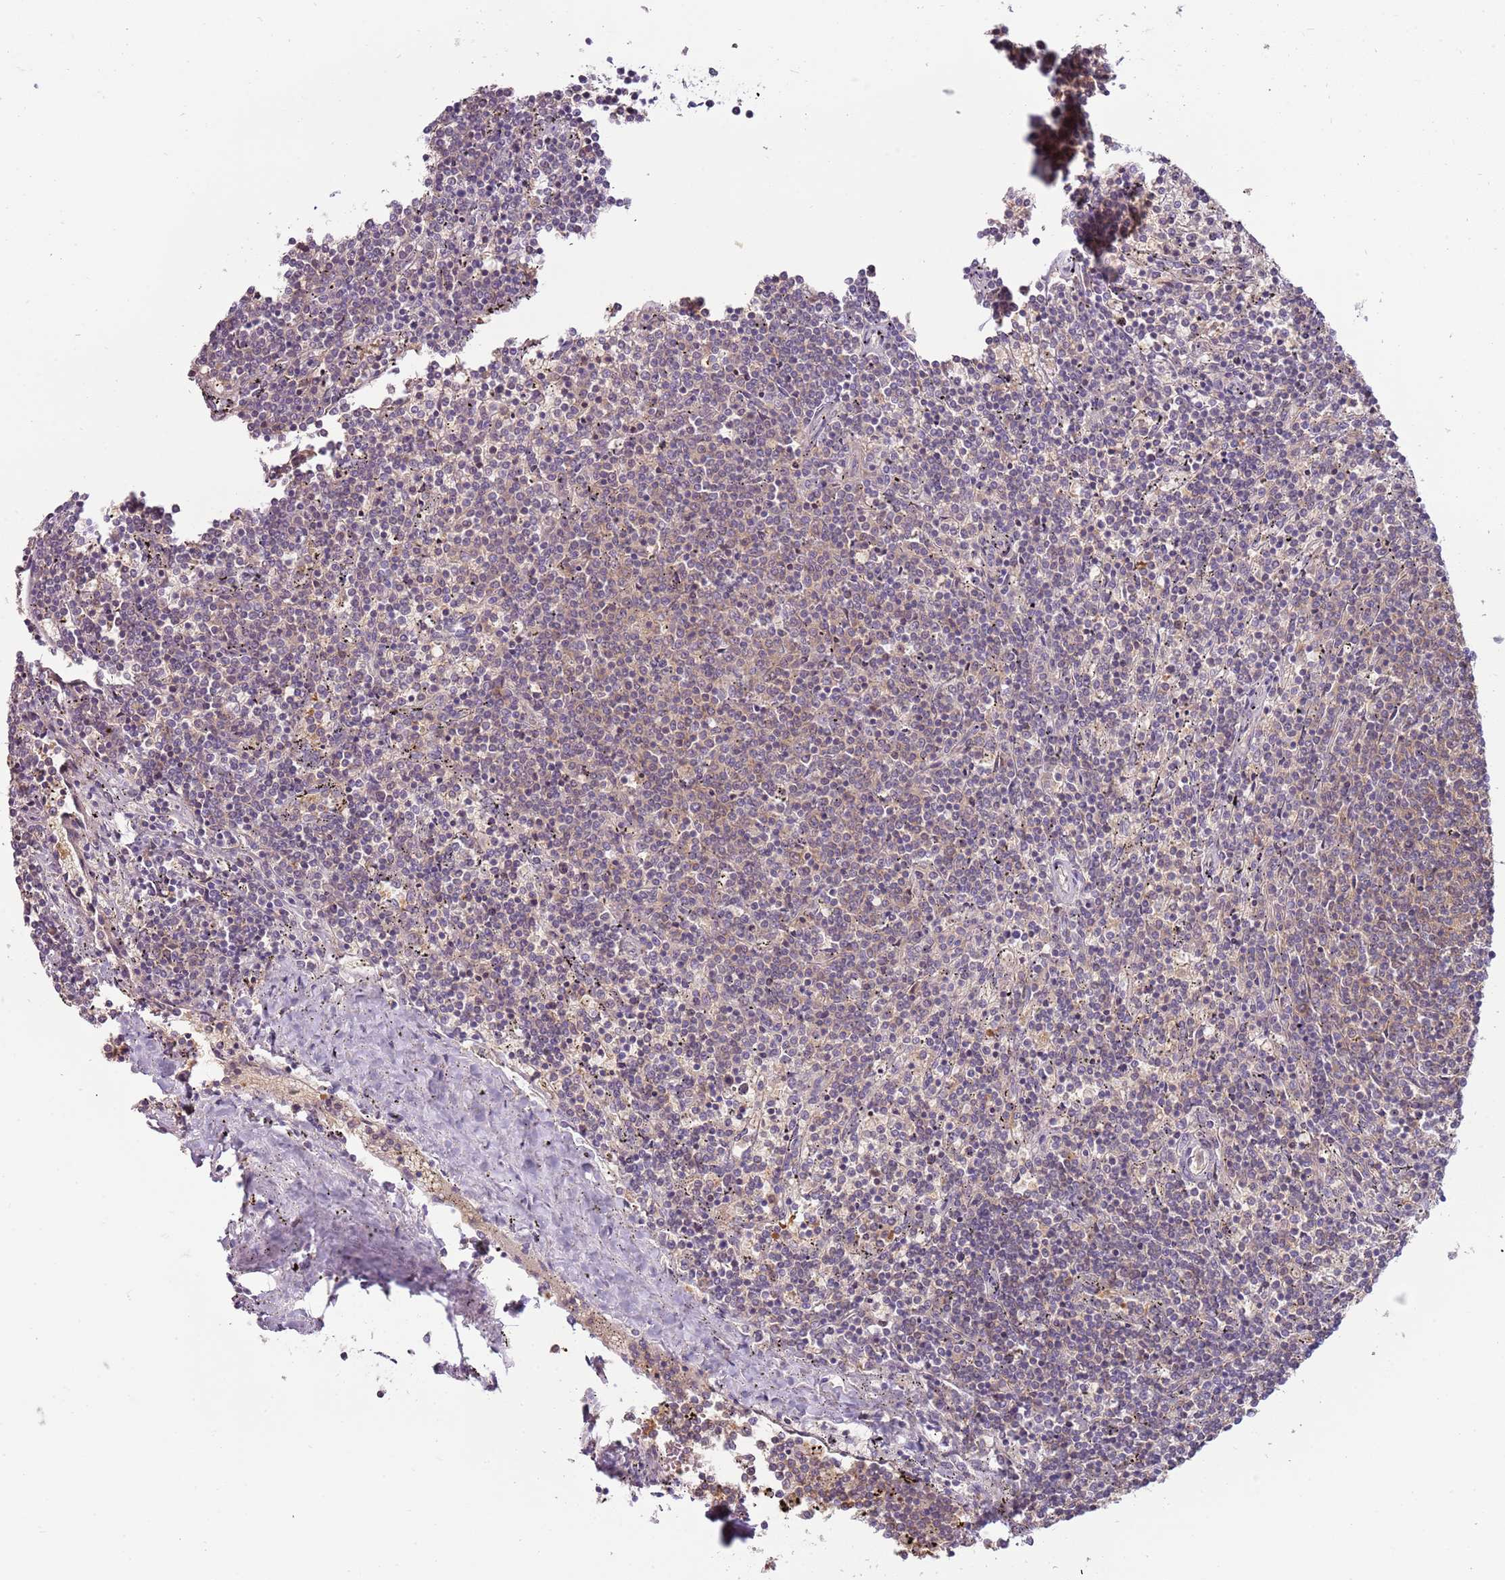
{"staining": {"intensity": "weak", "quantity": "<25%", "location": "cytoplasmic/membranous"}, "tissue": "lymphoma", "cell_type": "Tumor cells", "image_type": "cancer", "snomed": [{"axis": "morphology", "description": "Malignant lymphoma, non-Hodgkin's type, Low grade"}, {"axis": "topography", "description": "Spleen"}], "caption": "Low-grade malignant lymphoma, non-Hodgkin's type was stained to show a protein in brown. There is no significant positivity in tumor cells.", "gene": "ARHGAP5", "patient": {"sex": "female", "age": 50}}